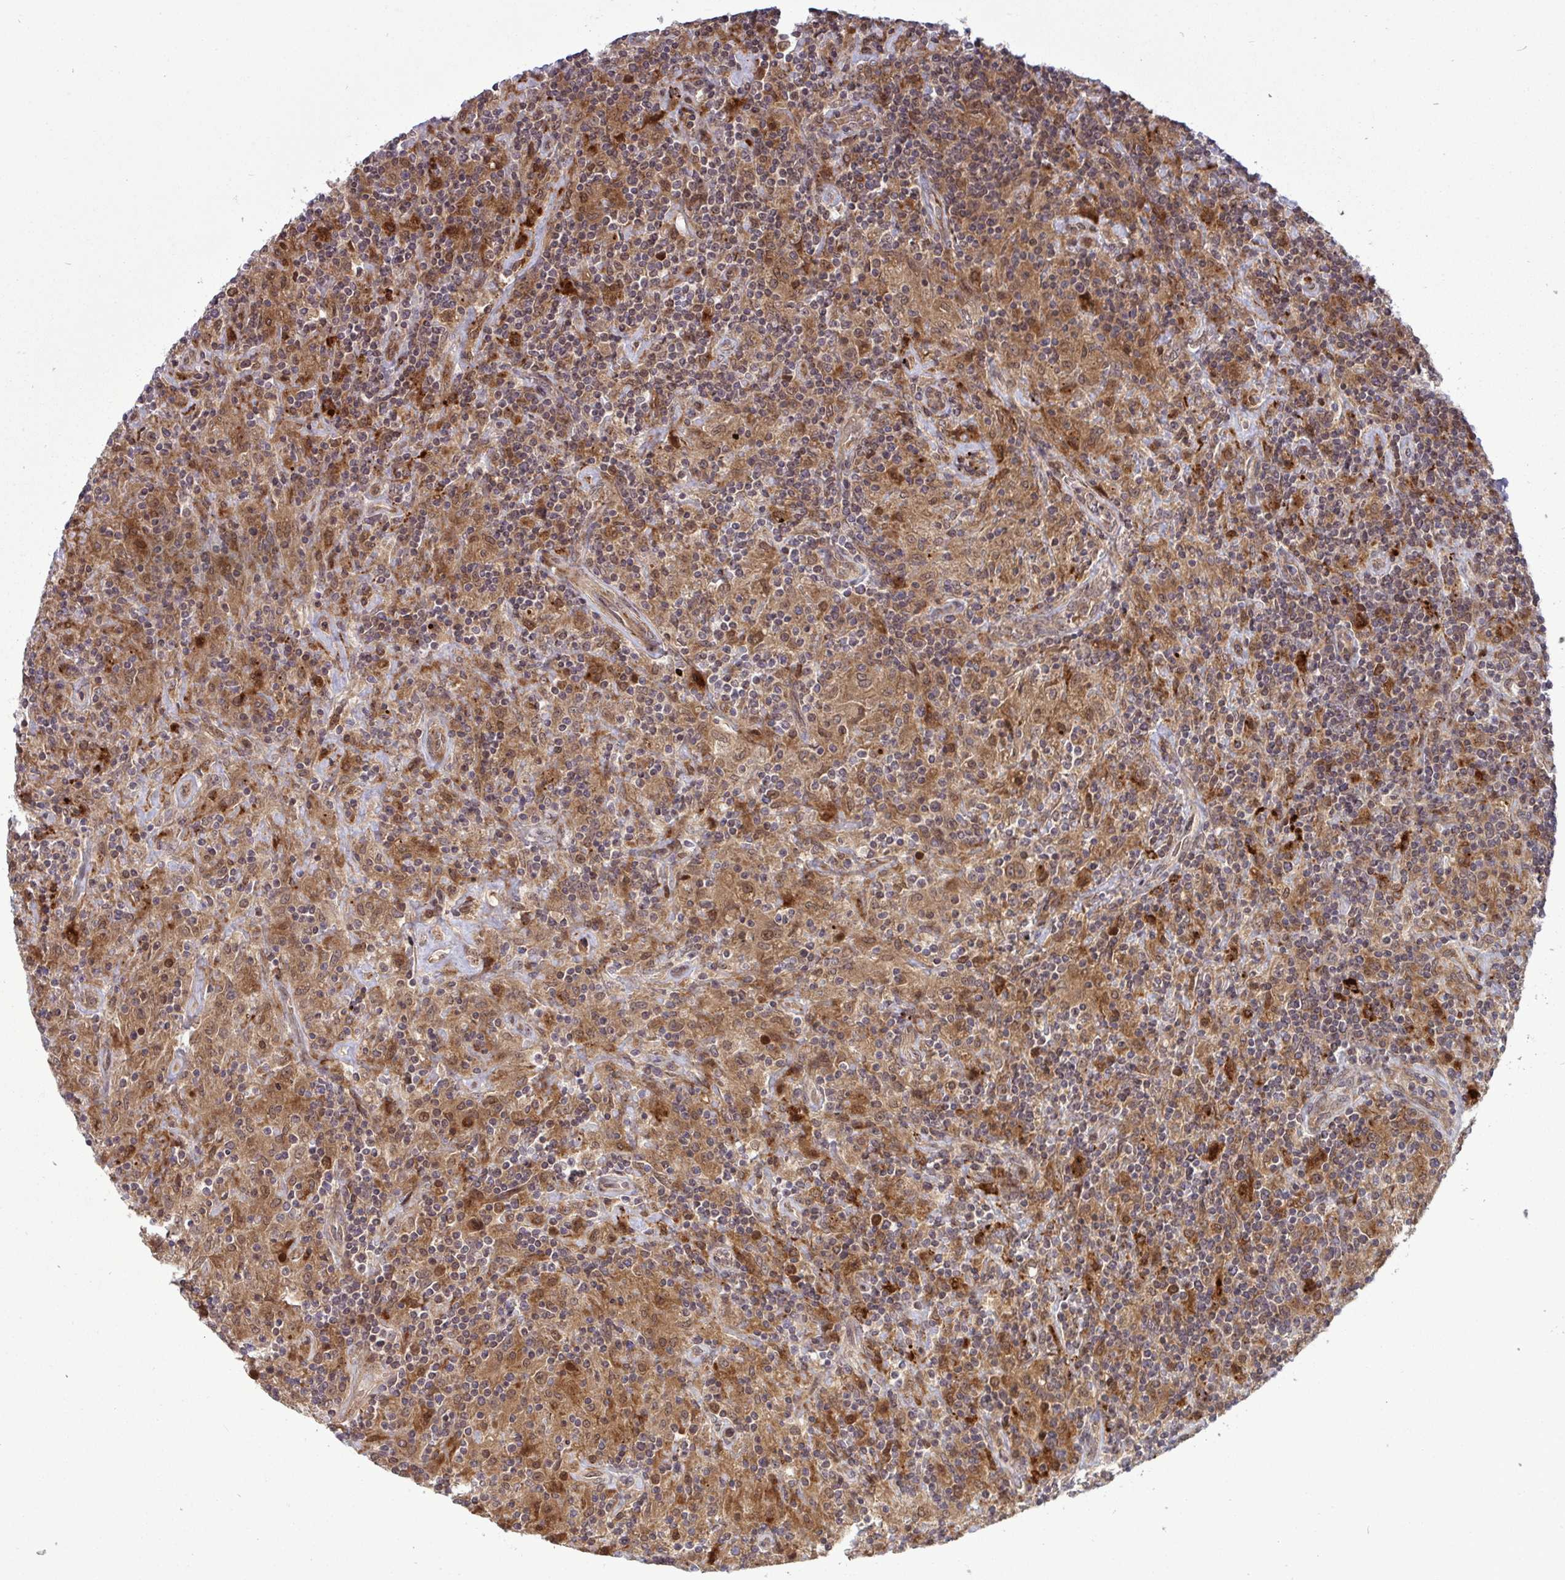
{"staining": {"intensity": "moderate", "quantity": ">75%", "location": "cytoplasmic/membranous,nuclear"}, "tissue": "lymphoma", "cell_type": "Tumor cells", "image_type": "cancer", "snomed": [{"axis": "morphology", "description": "Hodgkin's disease, NOS"}, {"axis": "topography", "description": "Lymph node"}], "caption": "Hodgkin's disease was stained to show a protein in brown. There is medium levels of moderate cytoplasmic/membranous and nuclear expression in about >75% of tumor cells.", "gene": "TRIM44", "patient": {"sex": "male", "age": 70}}